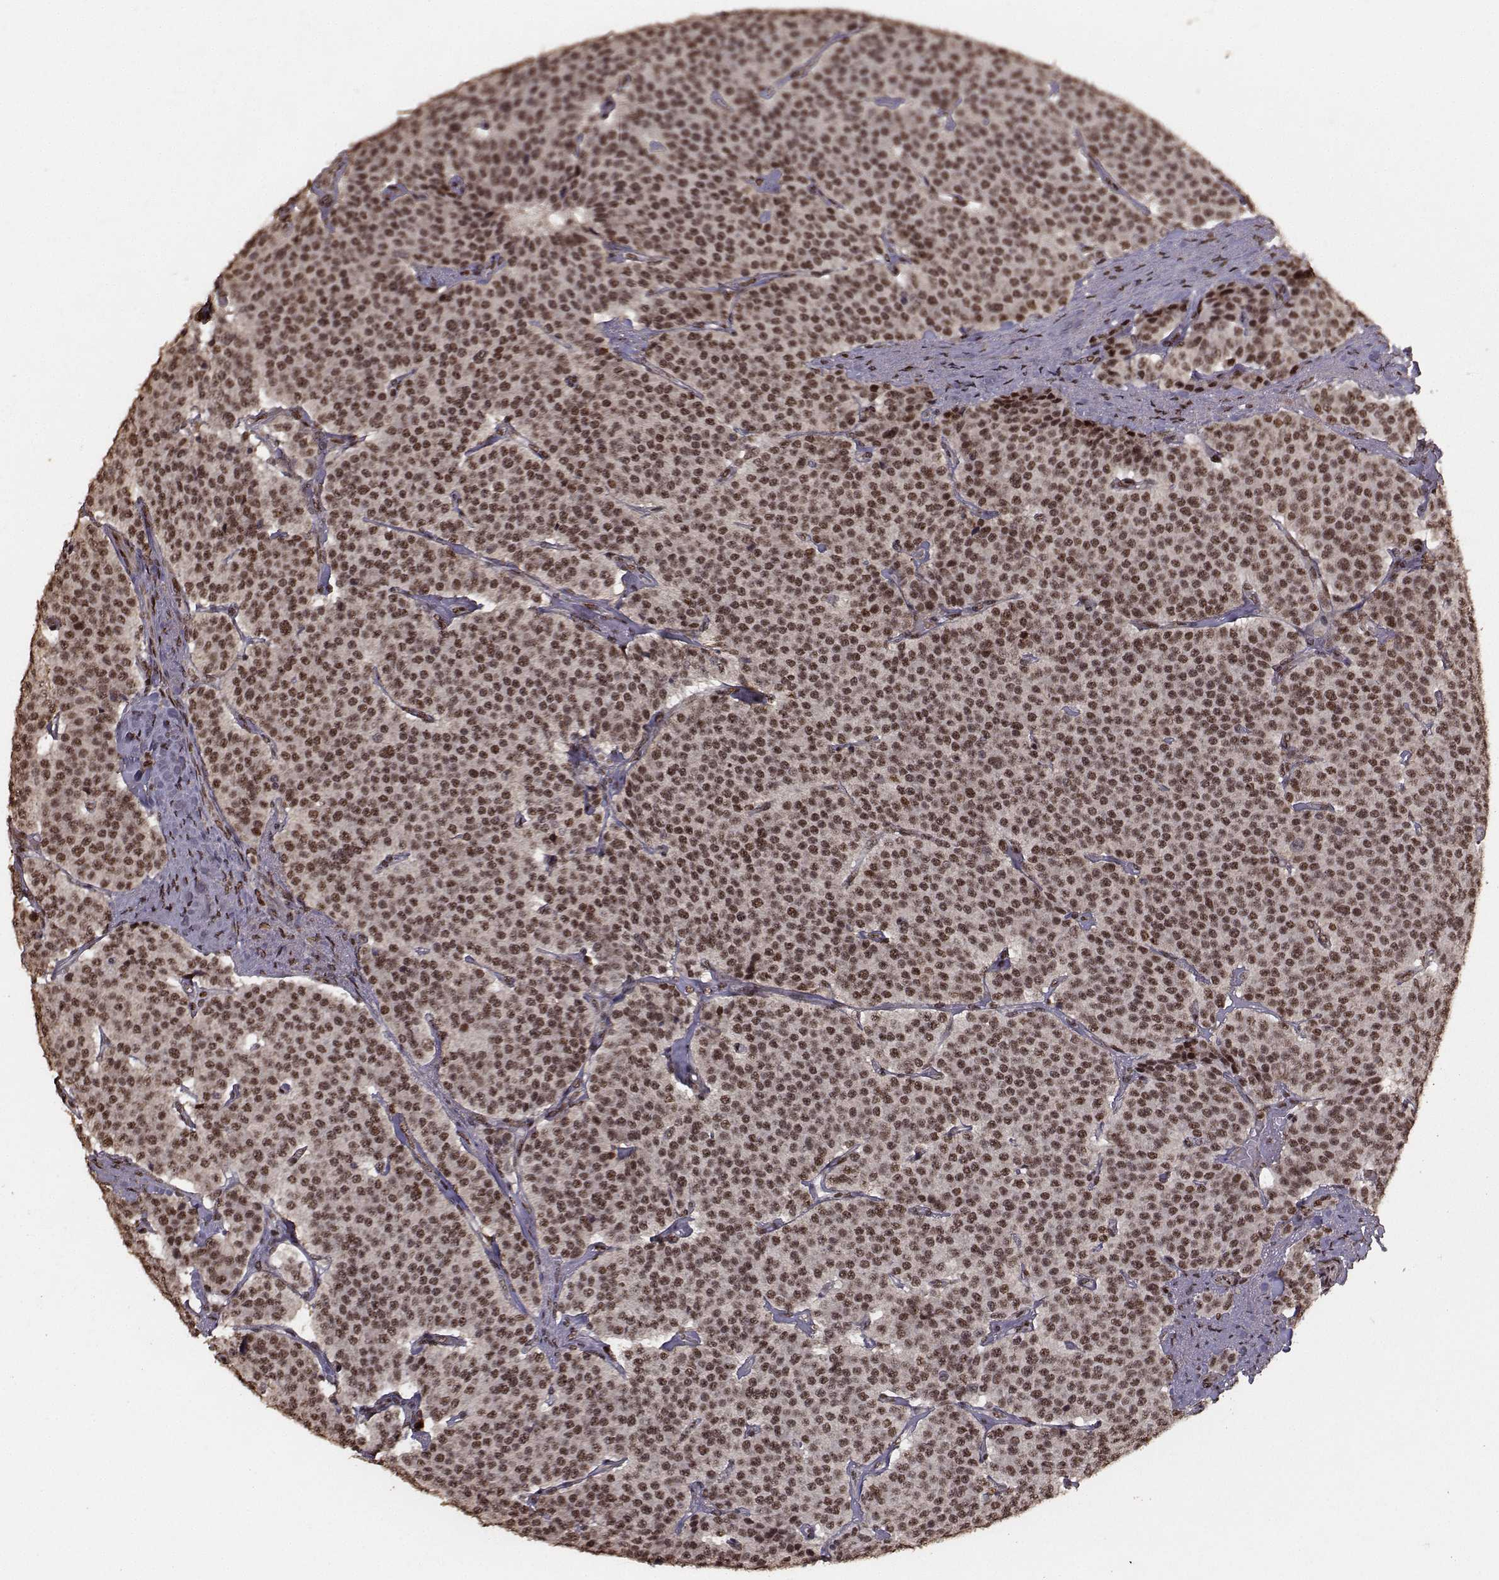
{"staining": {"intensity": "strong", "quantity": ">75%", "location": "nuclear"}, "tissue": "carcinoid", "cell_type": "Tumor cells", "image_type": "cancer", "snomed": [{"axis": "morphology", "description": "Carcinoid, malignant, NOS"}, {"axis": "topography", "description": "Small intestine"}], "caption": "About >75% of tumor cells in carcinoid exhibit strong nuclear protein staining as visualized by brown immunohistochemical staining.", "gene": "SF1", "patient": {"sex": "female", "age": 58}}